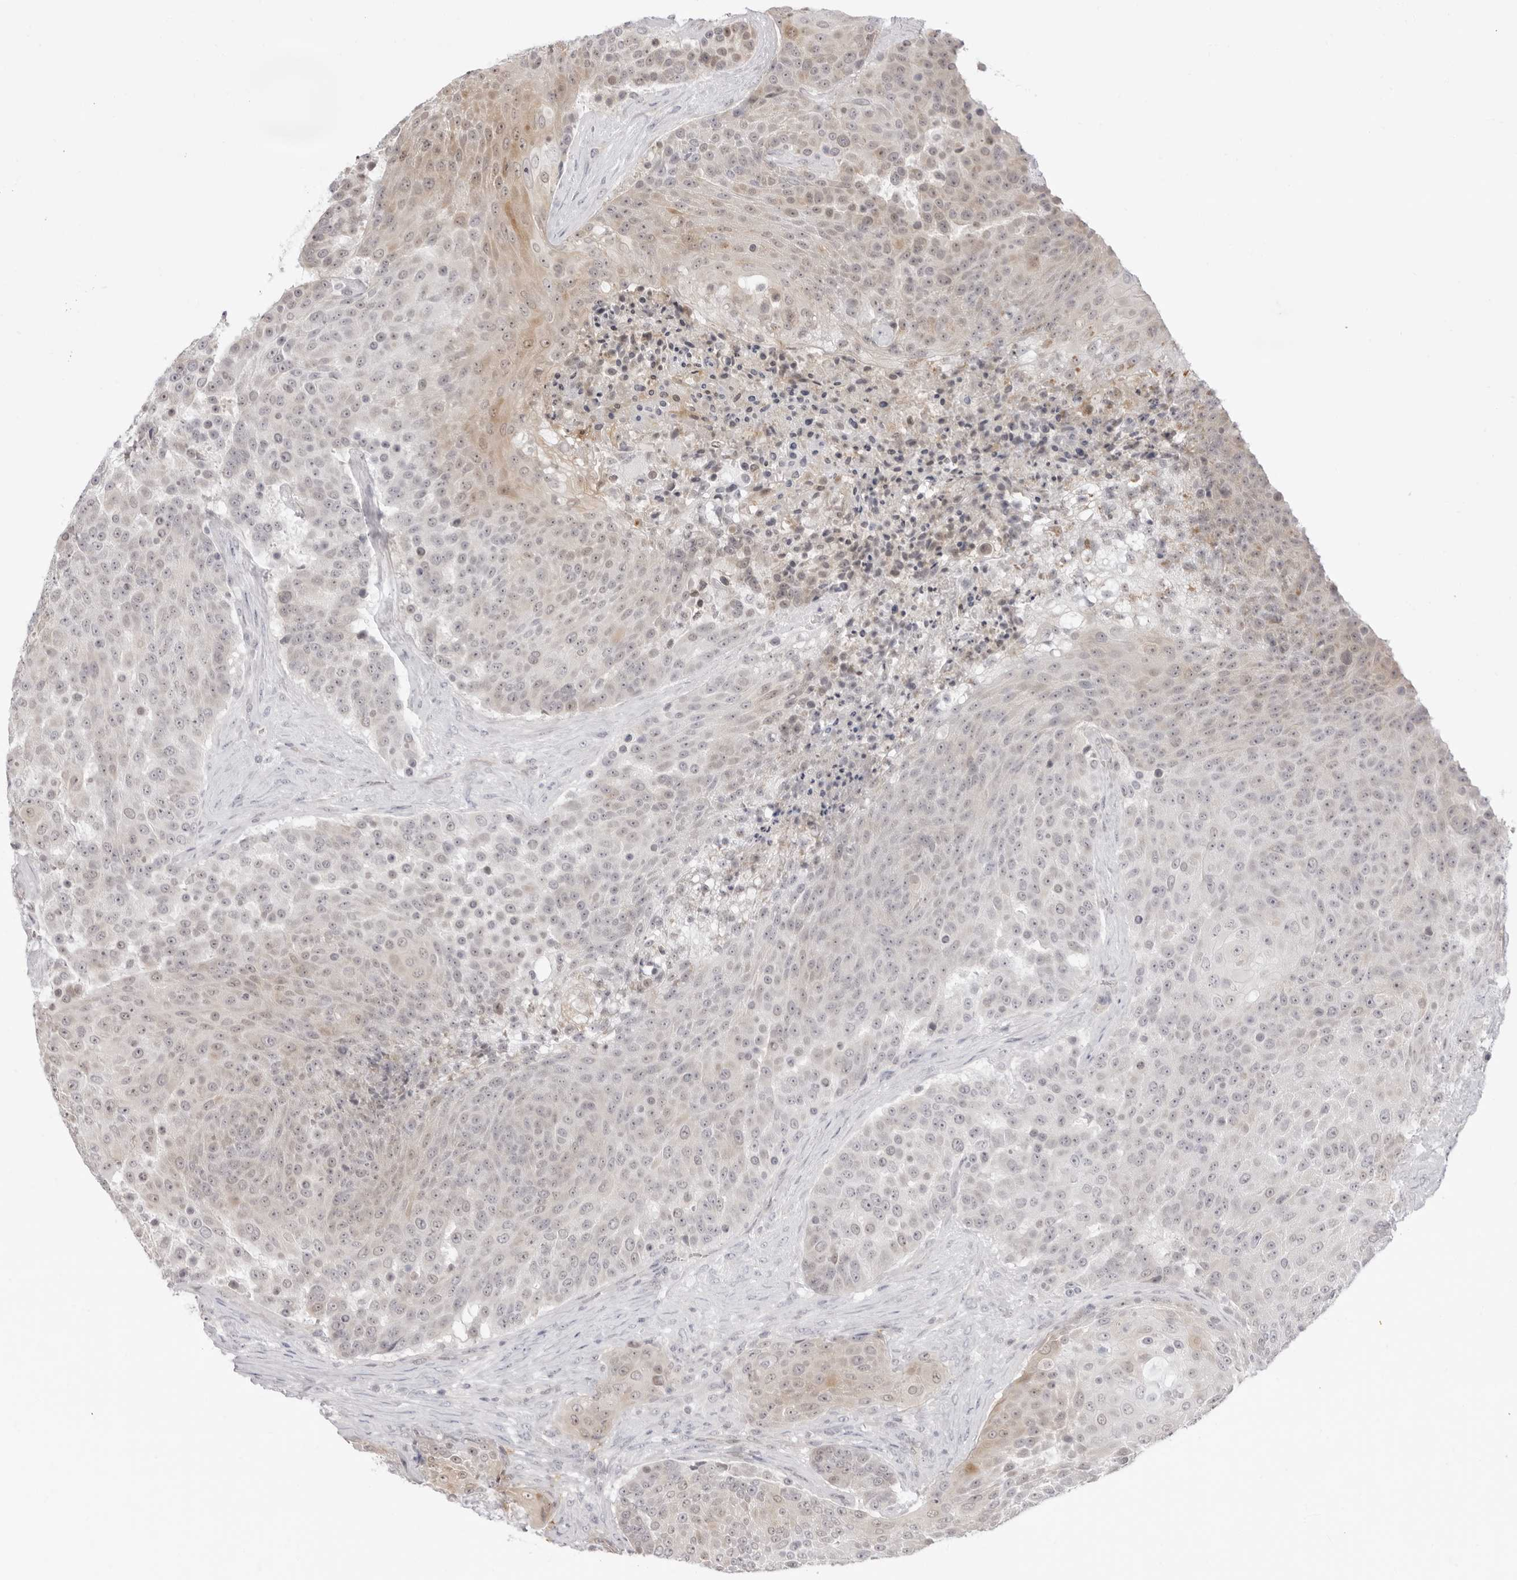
{"staining": {"intensity": "moderate", "quantity": "<25%", "location": "cytoplasmic/membranous"}, "tissue": "urothelial cancer", "cell_type": "Tumor cells", "image_type": "cancer", "snomed": [{"axis": "morphology", "description": "Urothelial carcinoma, High grade"}, {"axis": "topography", "description": "Urinary bladder"}], "caption": "Immunohistochemical staining of human urothelial carcinoma (high-grade) demonstrates moderate cytoplasmic/membranous protein staining in approximately <25% of tumor cells.", "gene": "FDPS", "patient": {"sex": "female", "age": 63}}